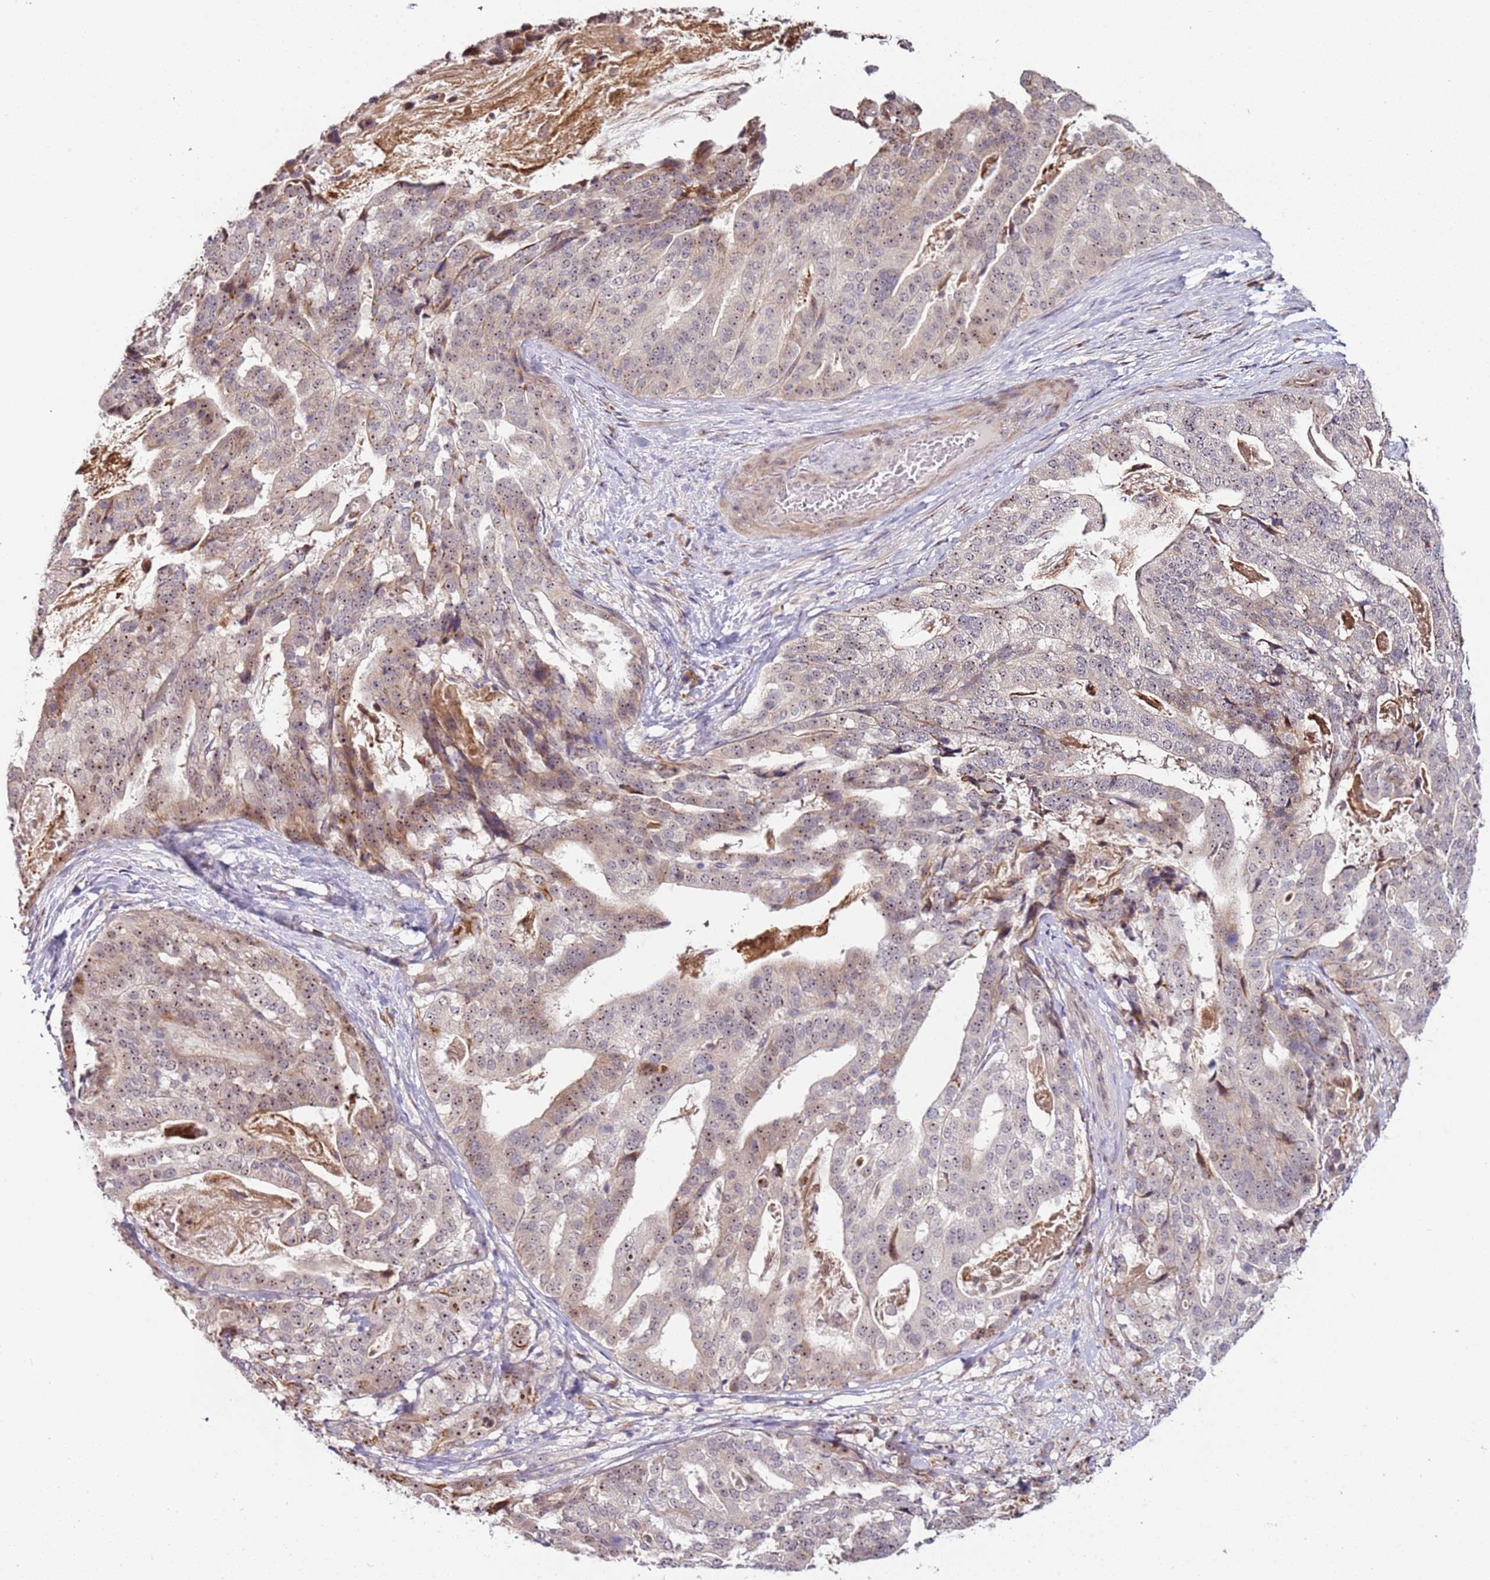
{"staining": {"intensity": "moderate", "quantity": "25%-75%", "location": "nuclear"}, "tissue": "stomach cancer", "cell_type": "Tumor cells", "image_type": "cancer", "snomed": [{"axis": "morphology", "description": "Adenocarcinoma, NOS"}, {"axis": "topography", "description": "Stomach"}], "caption": "Human adenocarcinoma (stomach) stained with a brown dye exhibits moderate nuclear positive expression in about 25%-75% of tumor cells.", "gene": "UCMA", "patient": {"sex": "male", "age": 48}}